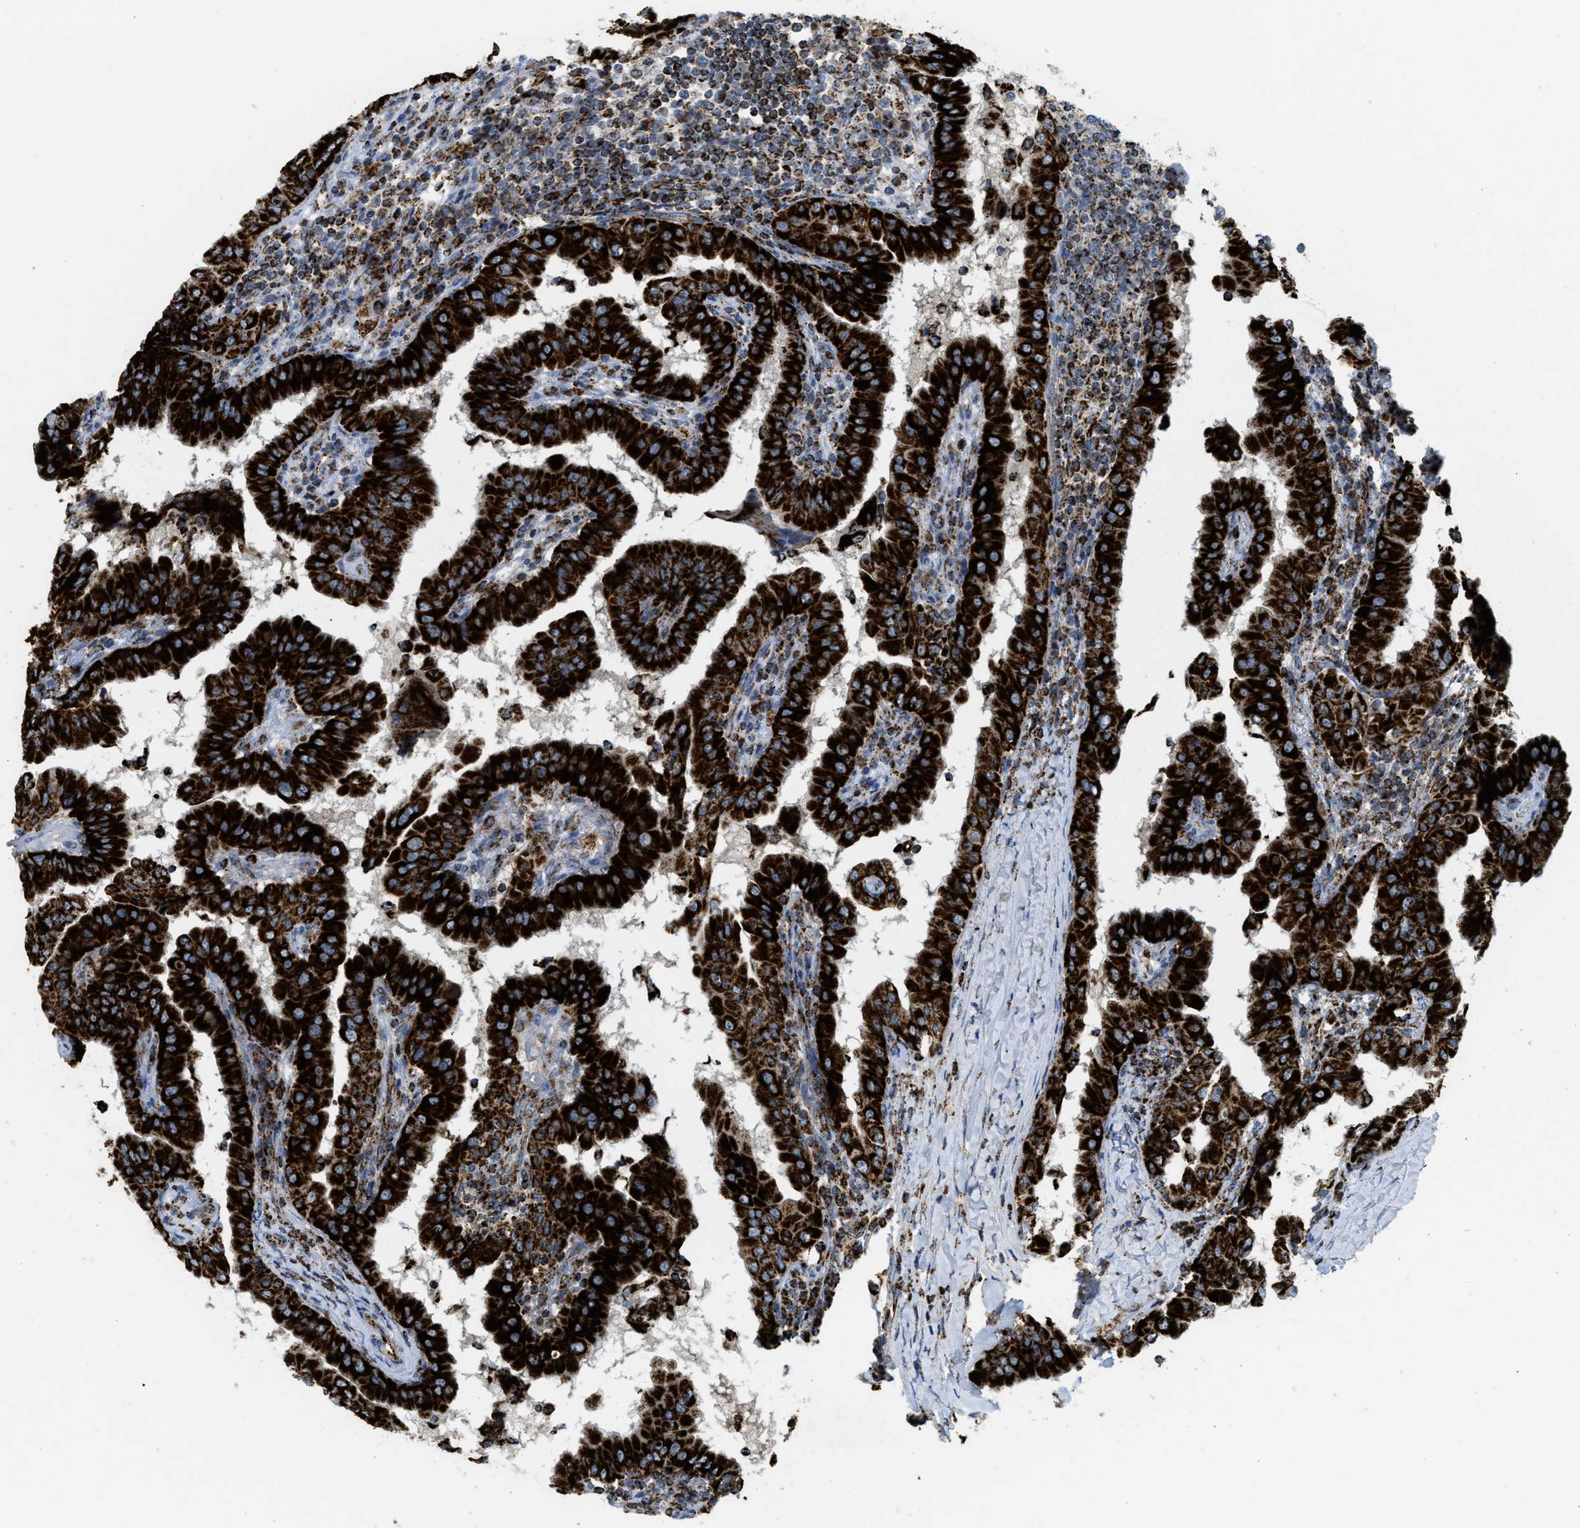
{"staining": {"intensity": "strong", "quantity": ">75%", "location": "cytoplasmic/membranous"}, "tissue": "thyroid cancer", "cell_type": "Tumor cells", "image_type": "cancer", "snomed": [{"axis": "morphology", "description": "Papillary adenocarcinoma, NOS"}, {"axis": "topography", "description": "Thyroid gland"}], "caption": "Approximately >75% of tumor cells in thyroid papillary adenocarcinoma reveal strong cytoplasmic/membranous protein staining as visualized by brown immunohistochemical staining.", "gene": "SQOR", "patient": {"sex": "male", "age": 33}}